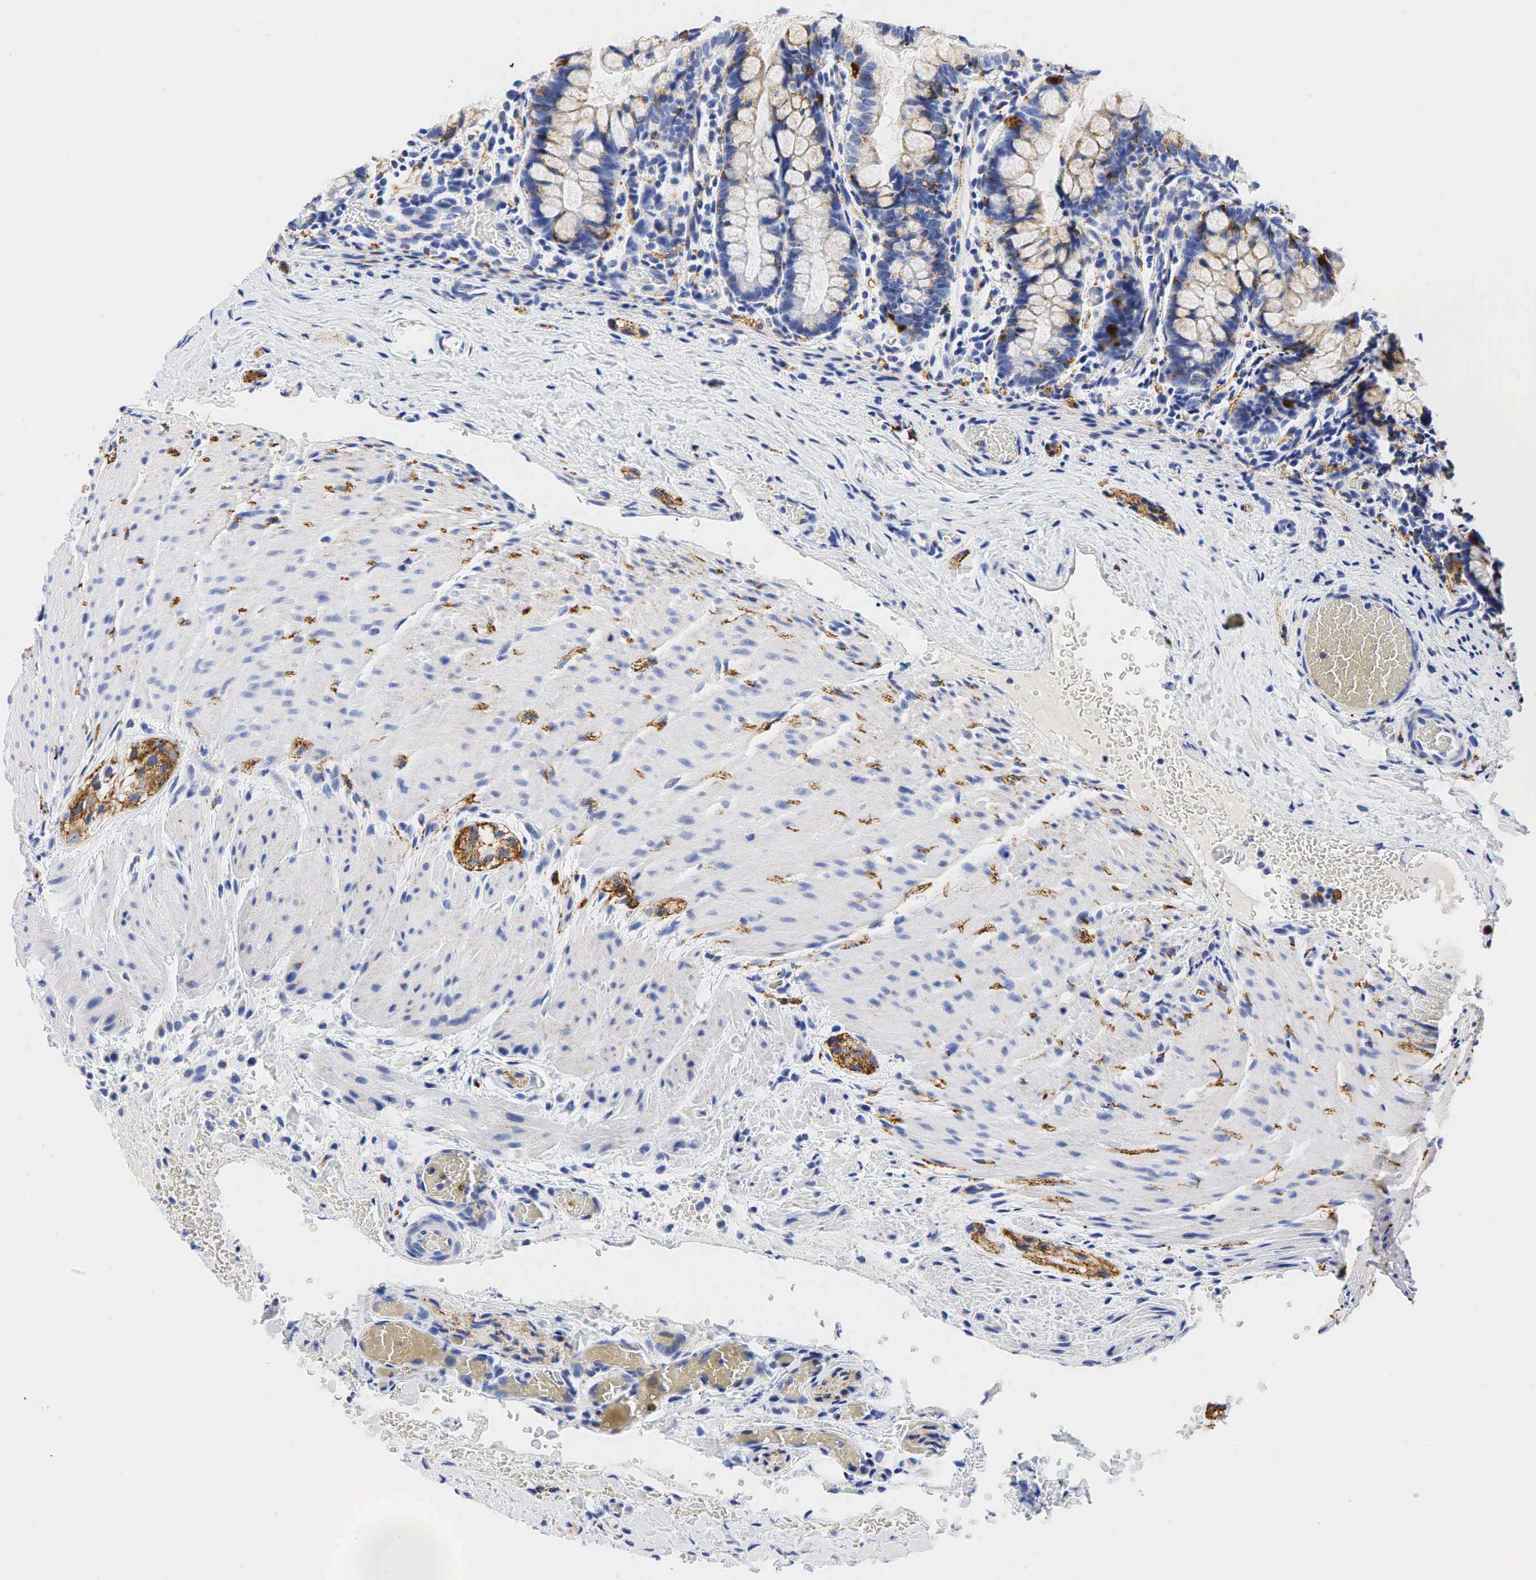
{"staining": {"intensity": "strong", "quantity": "25%-75%", "location": "cytoplasmic/membranous"}, "tissue": "small intestine", "cell_type": "Glandular cells", "image_type": "normal", "snomed": [{"axis": "morphology", "description": "Normal tissue, NOS"}, {"axis": "topography", "description": "Small intestine"}], "caption": "The immunohistochemical stain highlights strong cytoplasmic/membranous positivity in glandular cells of benign small intestine.", "gene": "SYP", "patient": {"sex": "male", "age": 1}}